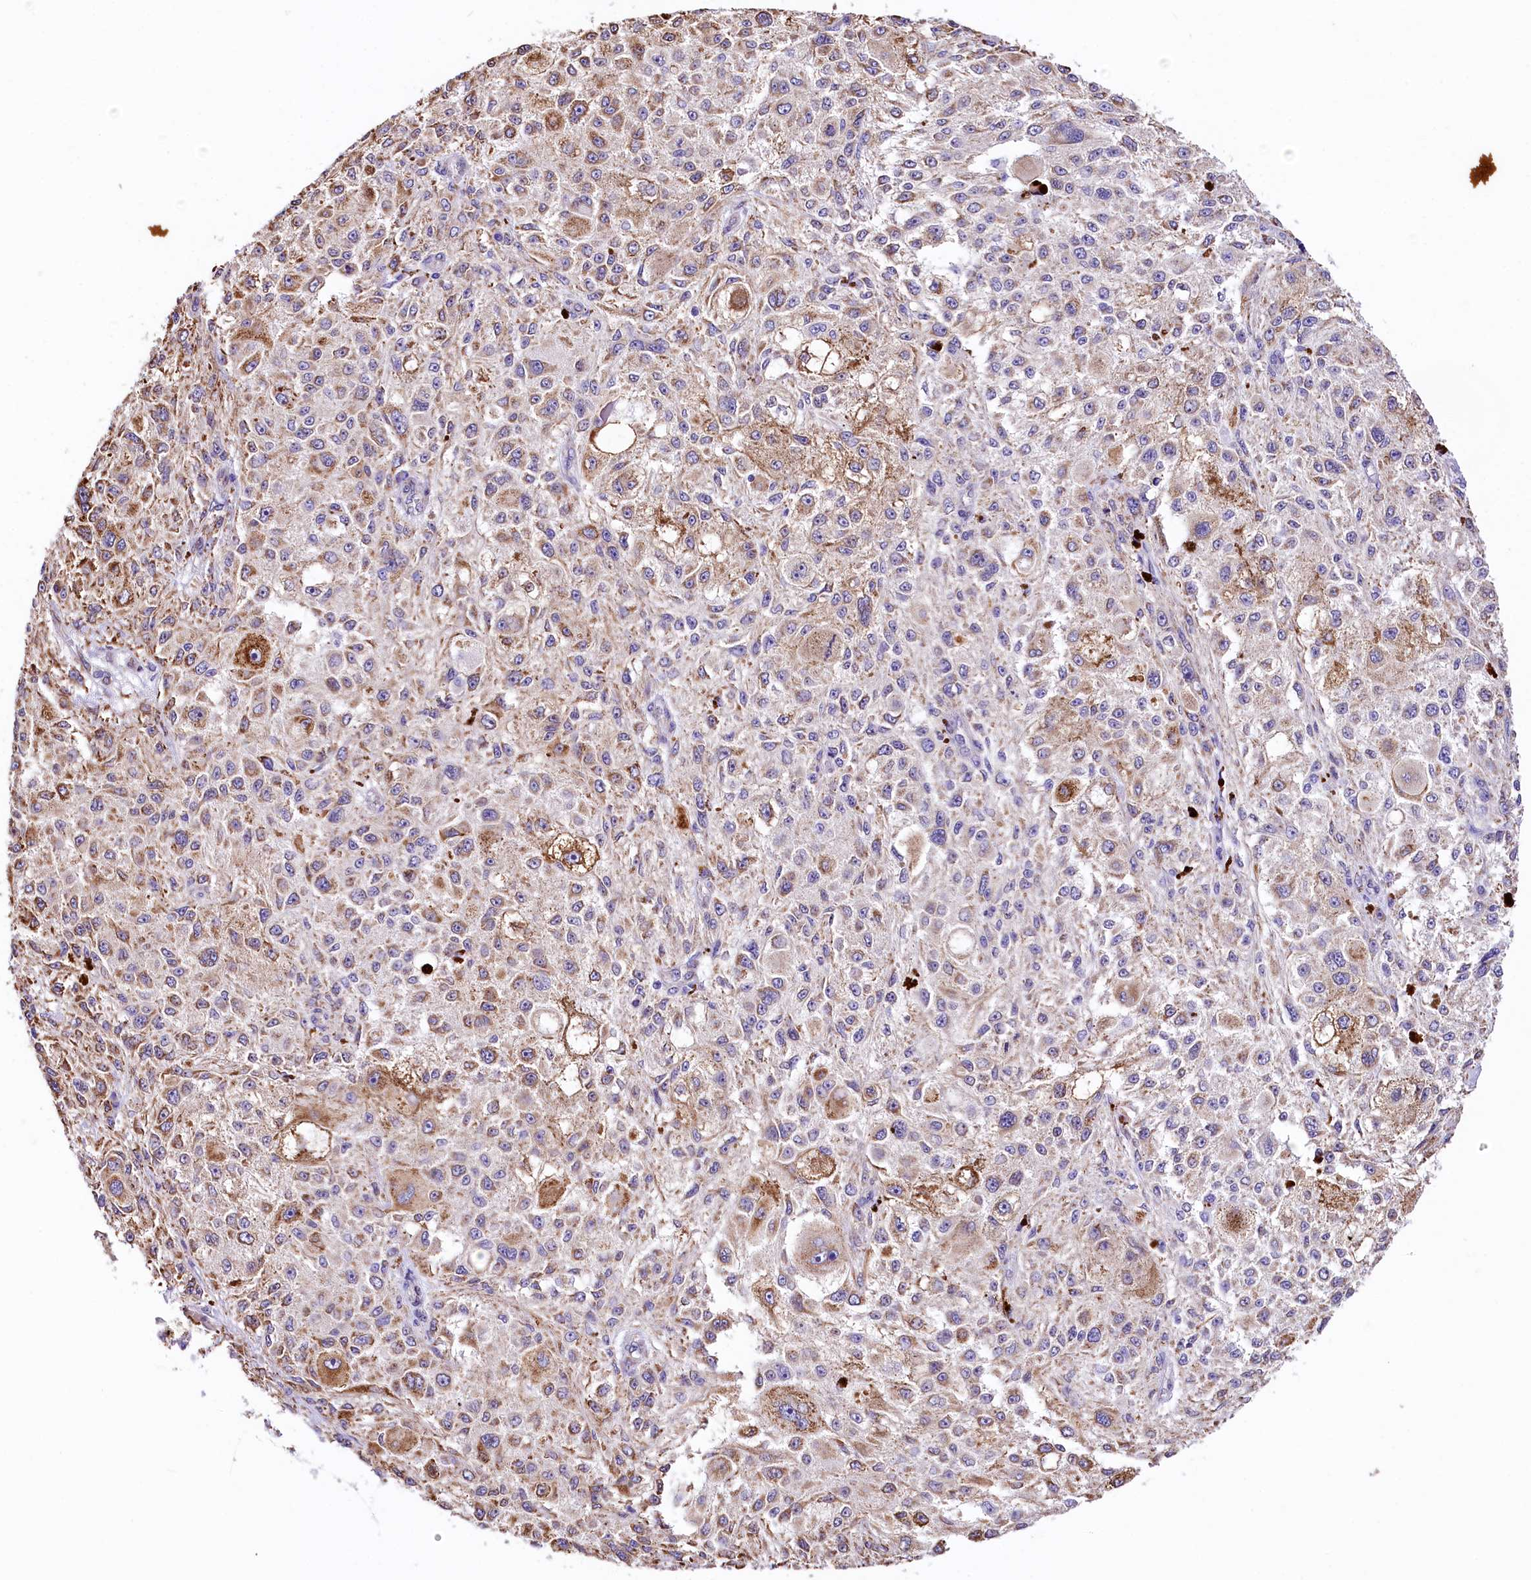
{"staining": {"intensity": "moderate", "quantity": "25%-75%", "location": "cytoplasmic/membranous"}, "tissue": "melanoma", "cell_type": "Tumor cells", "image_type": "cancer", "snomed": [{"axis": "morphology", "description": "Necrosis, NOS"}, {"axis": "morphology", "description": "Malignant melanoma, NOS"}, {"axis": "topography", "description": "Skin"}], "caption": "Brown immunohistochemical staining in human malignant melanoma demonstrates moderate cytoplasmic/membranous expression in about 25%-75% of tumor cells. (brown staining indicates protein expression, while blue staining denotes nuclei).", "gene": "ITGA1", "patient": {"sex": "female", "age": 87}}